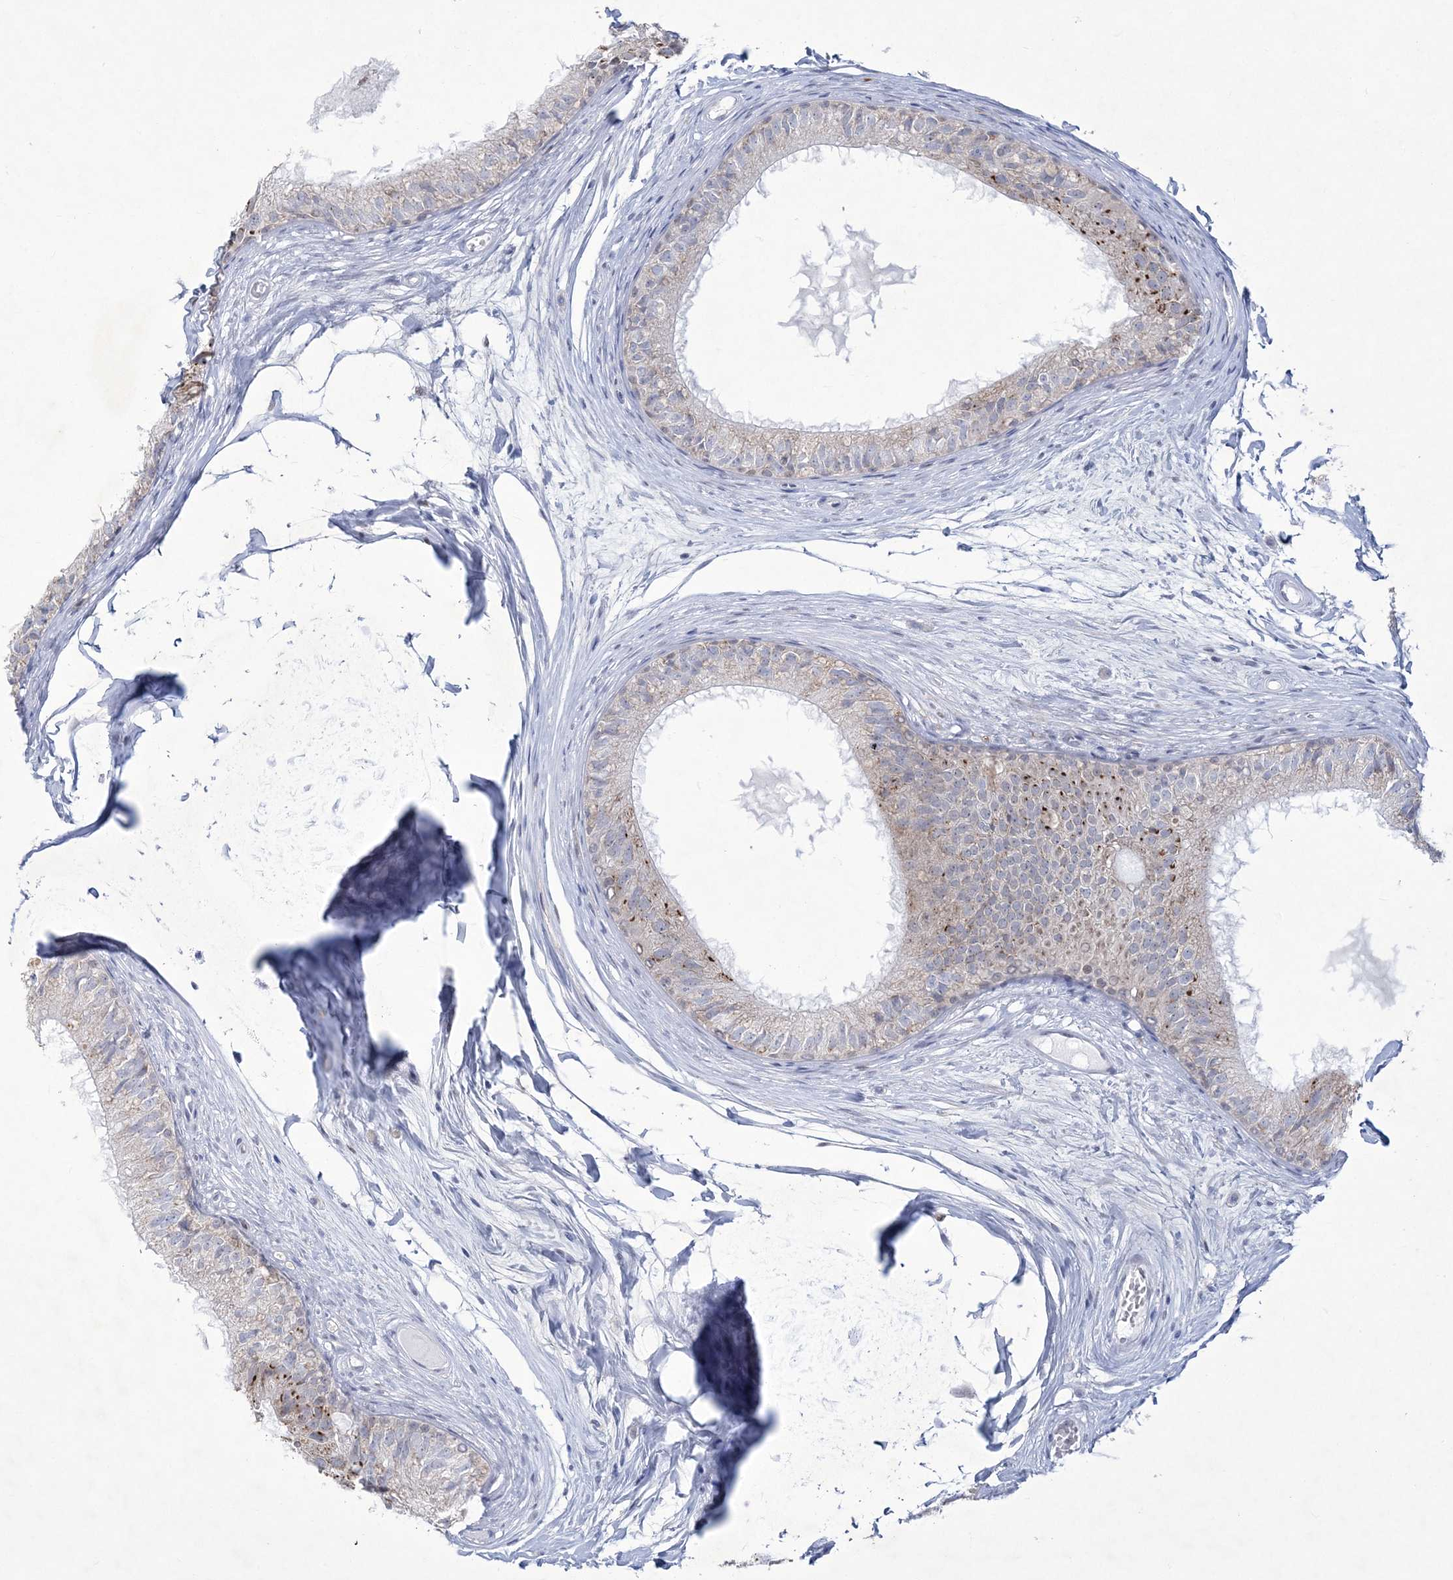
{"staining": {"intensity": "weak", "quantity": "<25%", "location": "cytoplasmic/membranous"}, "tissue": "epididymis", "cell_type": "Glandular cells", "image_type": "normal", "snomed": [{"axis": "morphology", "description": "Normal tissue, NOS"}, {"axis": "morphology", "description": "Seminoma in situ"}, {"axis": "topography", "description": "Testis"}, {"axis": "topography", "description": "Epididymis"}], "caption": "Immunohistochemistry of unremarkable human epididymis shows no staining in glandular cells. (DAB IHC visualized using brightfield microscopy, high magnification).", "gene": "WDR27", "patient": {"sex": "male", "age": 28}}